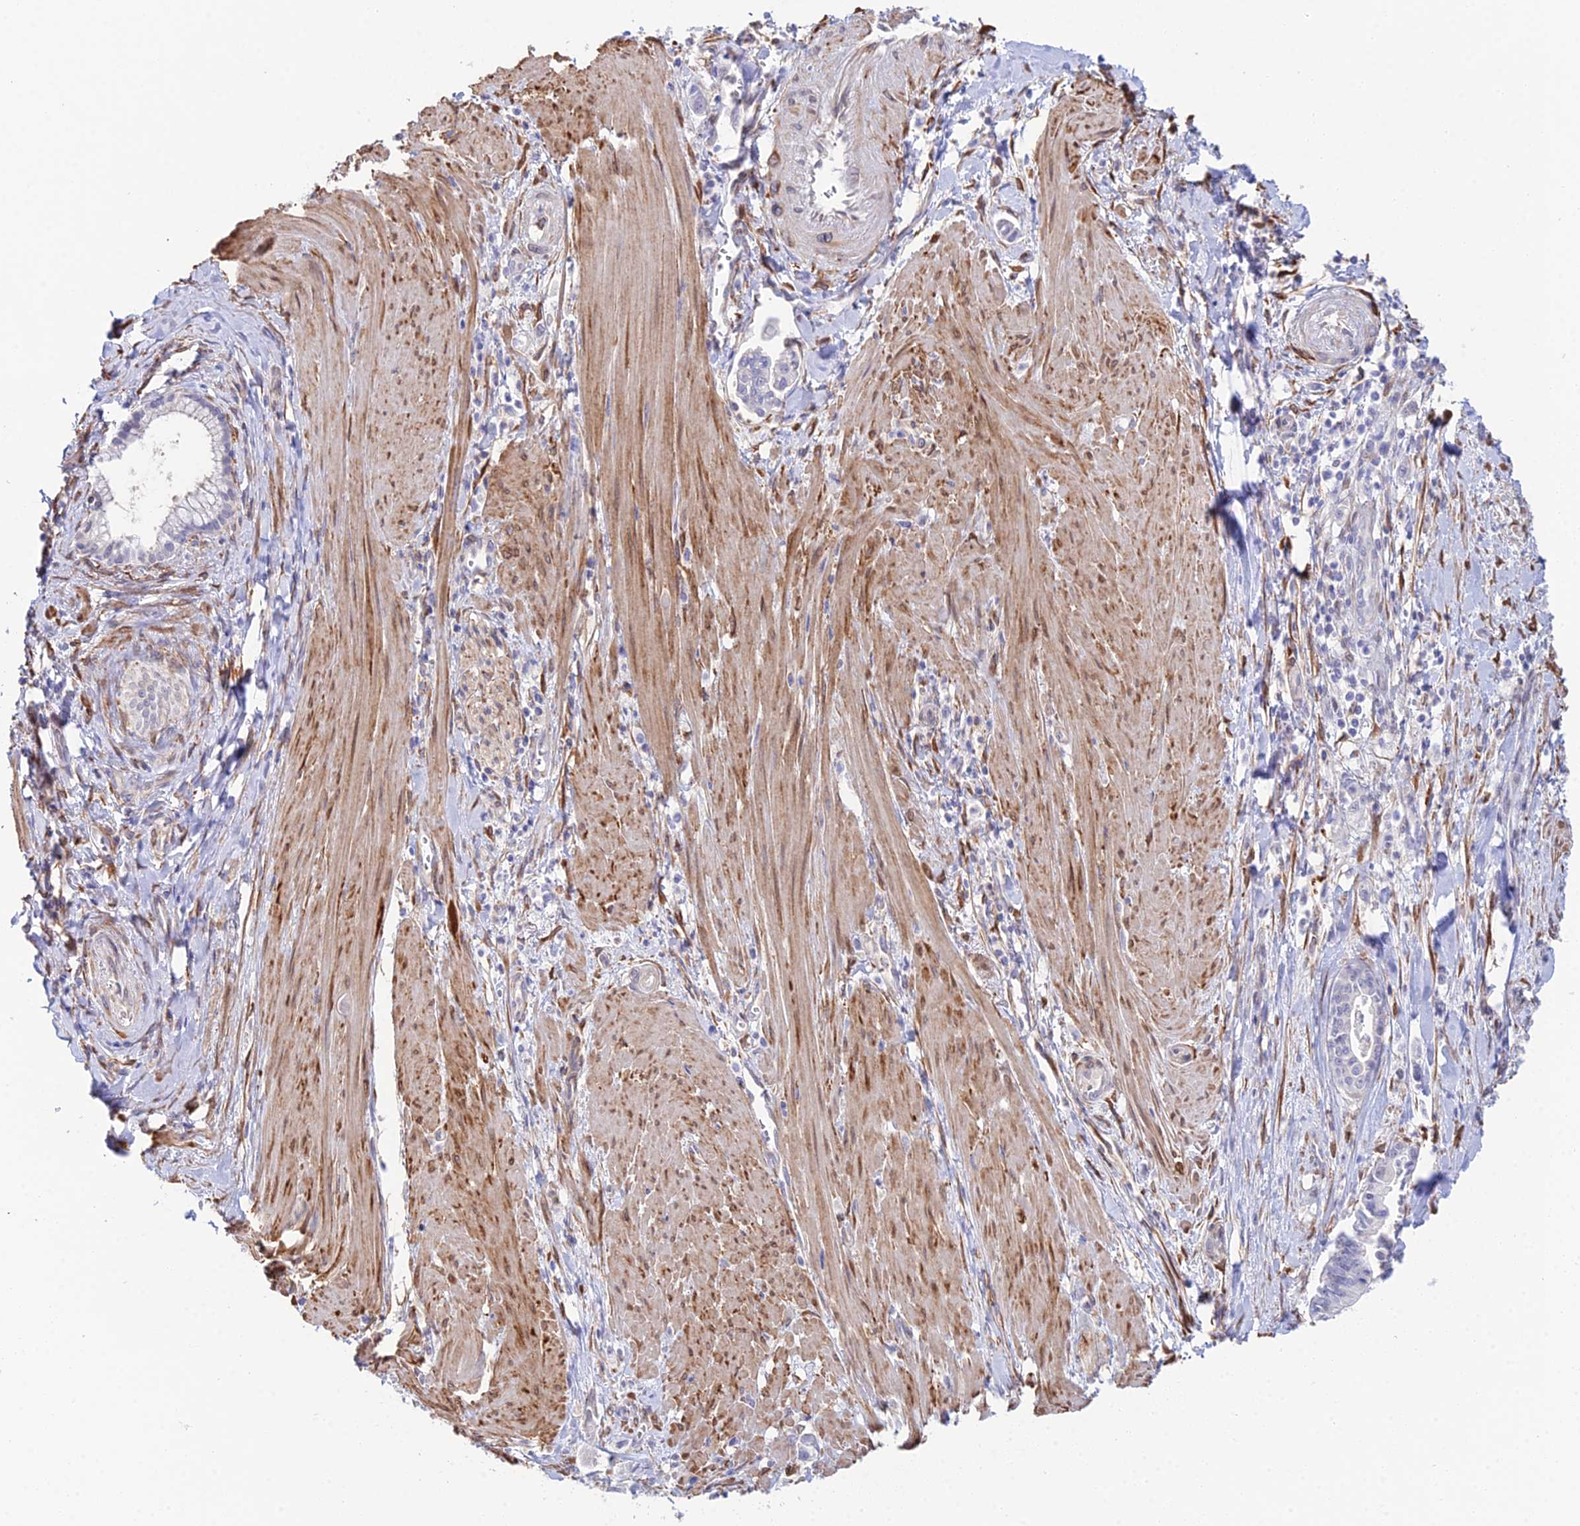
{"staining": {"intensity": "negative", "quantity": "none", "location": "none"}, "tissue": "pancreatic cancer", "cell_type": "Tumor cells", "image_type": "cancer", "snomed": [{"axis": "morphology", "description": "Adenocarcinoma, NOS"}, {"axis": "topography", "description": "Pancreas"}], "caption": "Immunohistochemical staining of pancreatic cancer exhibits no significant staining in tumor cells. The staining was performed using DAB to visualize the protein expression in brown, while the nuclei were stained in blue with hematoxylin (Magnification: 20x).", "gene": "MXRA7", "patient": {"sex": "male", "age": 78}}